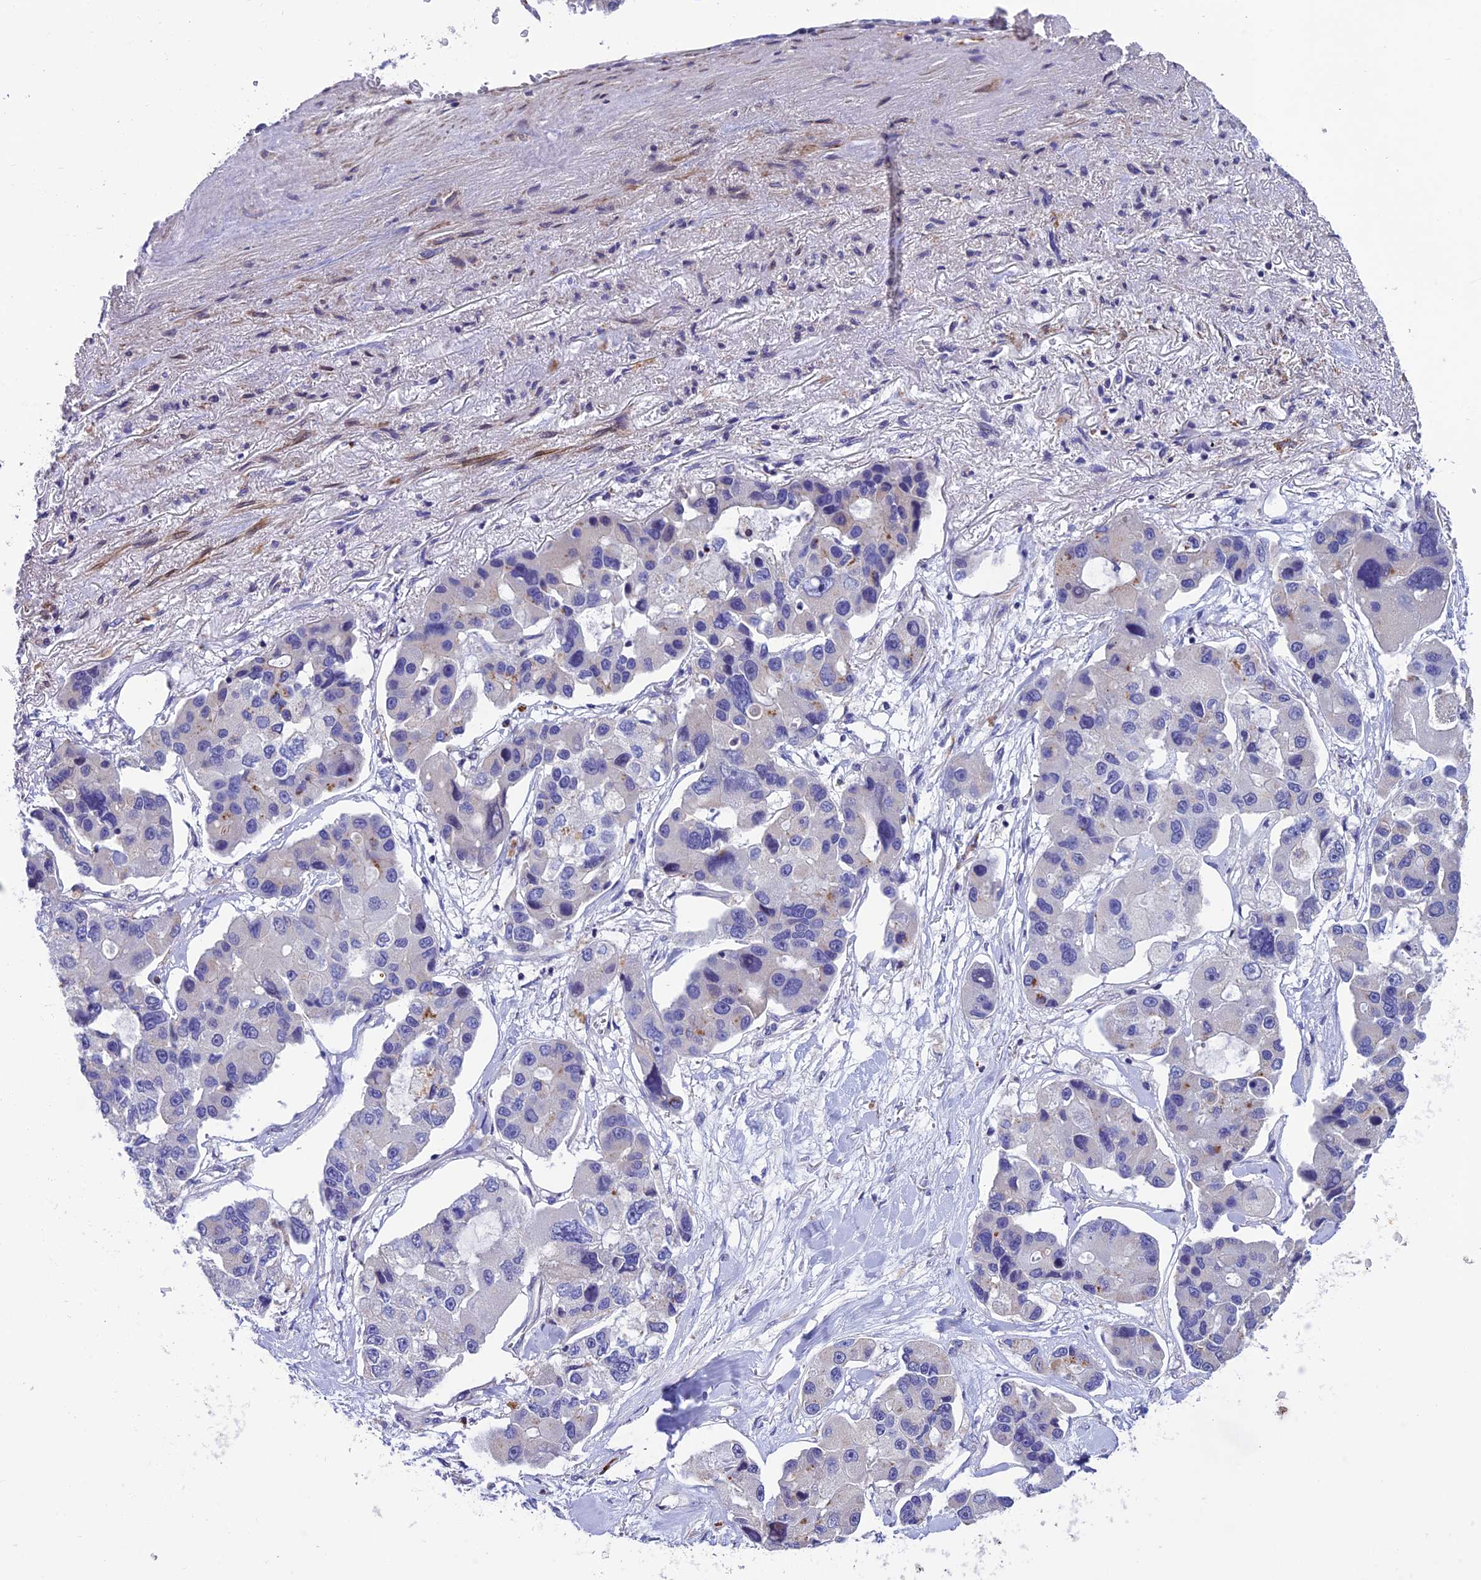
{"staining": {"intensity": "negative", "quantity": "none", "location": "none"}, "tissue": "lung cancer", "cell_type": "Tumor cells", "image_type": "cancer", "snomed": [{"axis": "morphology", "description": "Adenocarcinoma, NOS"}, {"axis": "topography", "description": "Lung"}], "caption": "There is no significant staining in tumor cells of adenocarcinoma (lung).", "gene": "FAM178B", "patient": {"sex": "female", "age": 54}}